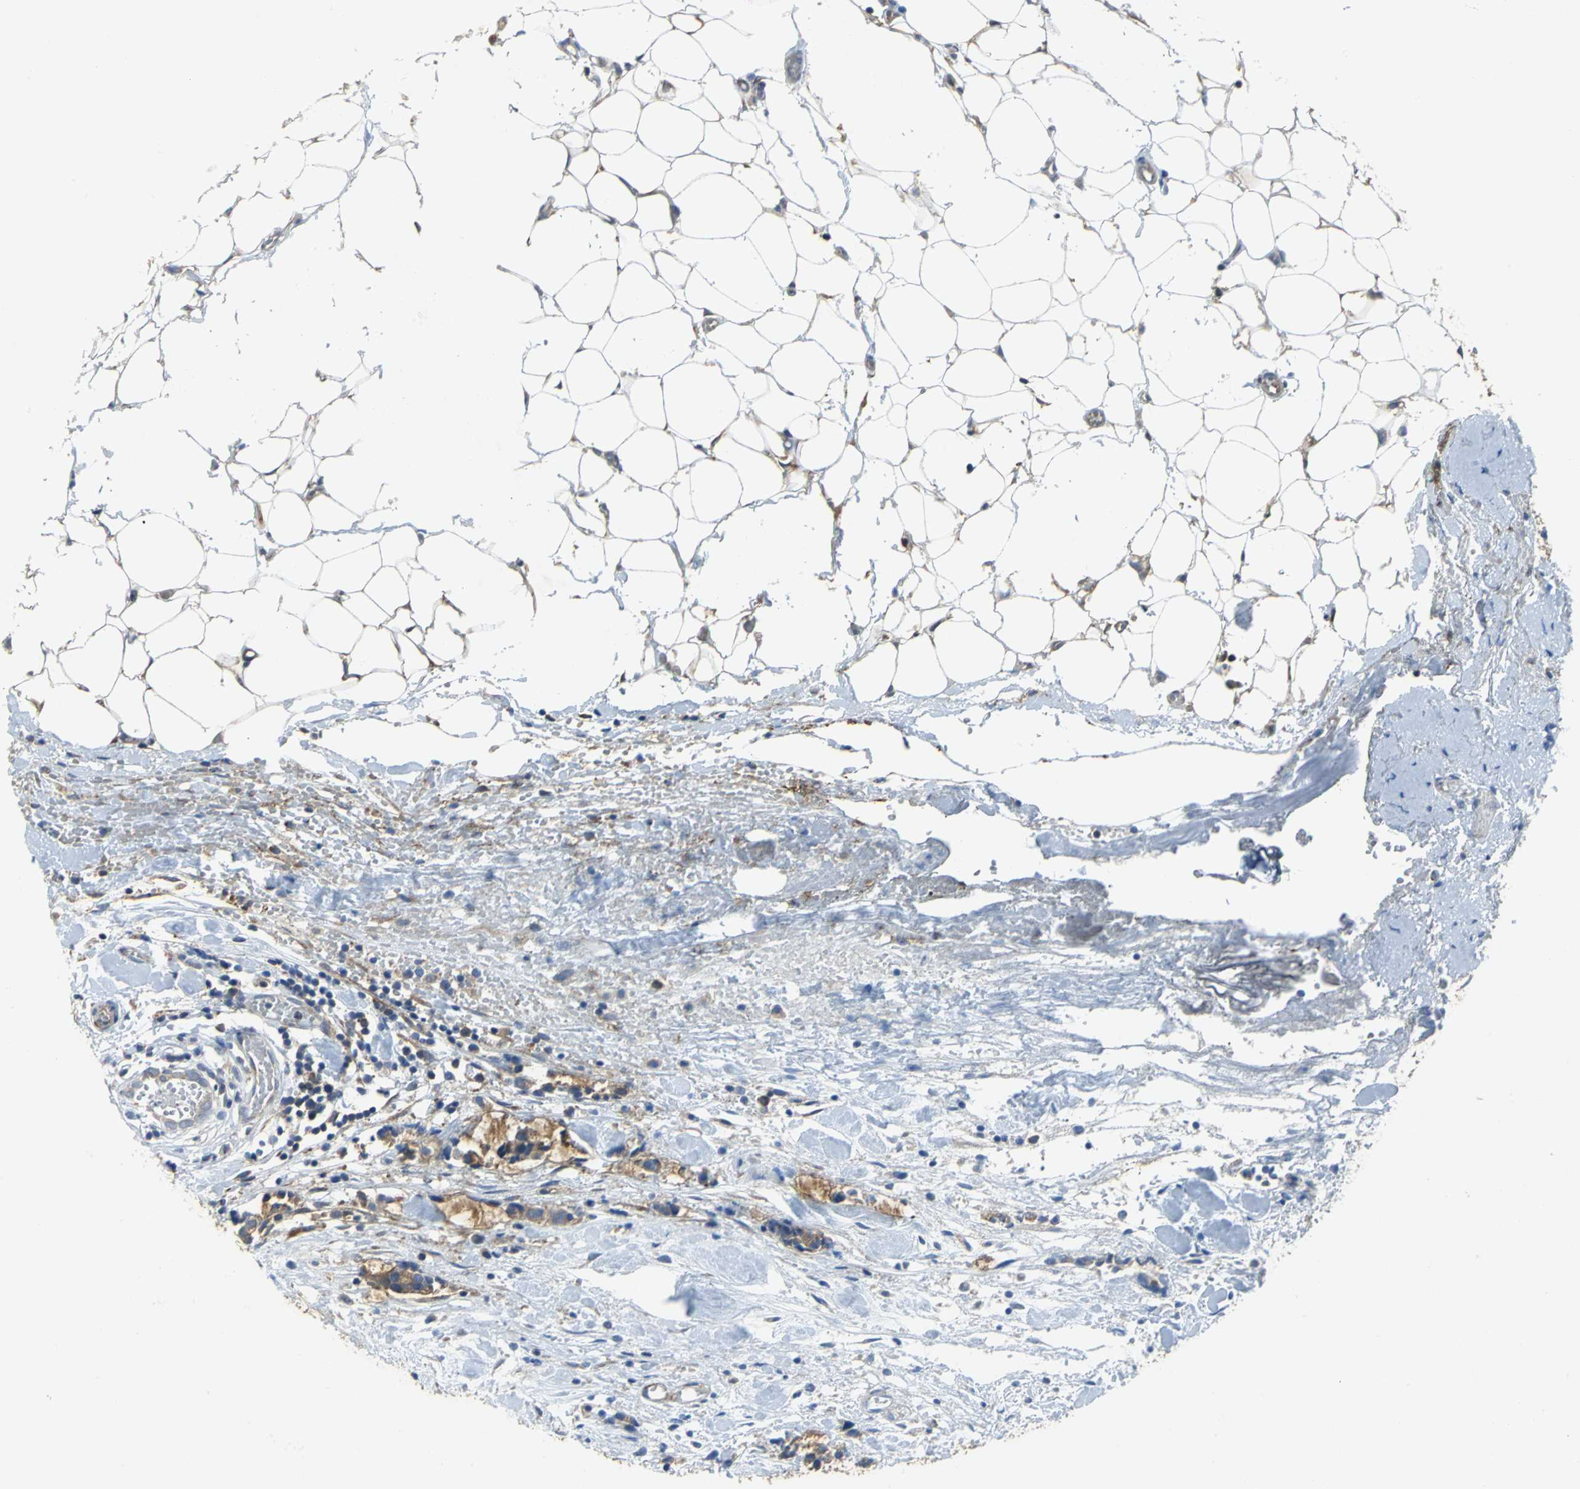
{"staining": {"intensity": "moderate", "quantity": ">75%", "location": "cytoplasmic/membranous"}, "tissue": "colorectal cancer", "cell_type": "Tumor cells", "image_type": "cancer", "snomed": [{"axis": "morphology", "description": "Adenocarcinoma, NOS"}, {"axis": "topography", "description": "Colon"}], "caption": "Colorectal adenocarcinoma stained with DAB IHC reveals medium levels of moderate cytoplasmic/membranous staining in approximately >75% of tumor cells.", "gene": "EIF5A", "patient": {"sex": "male", "age": 14}}